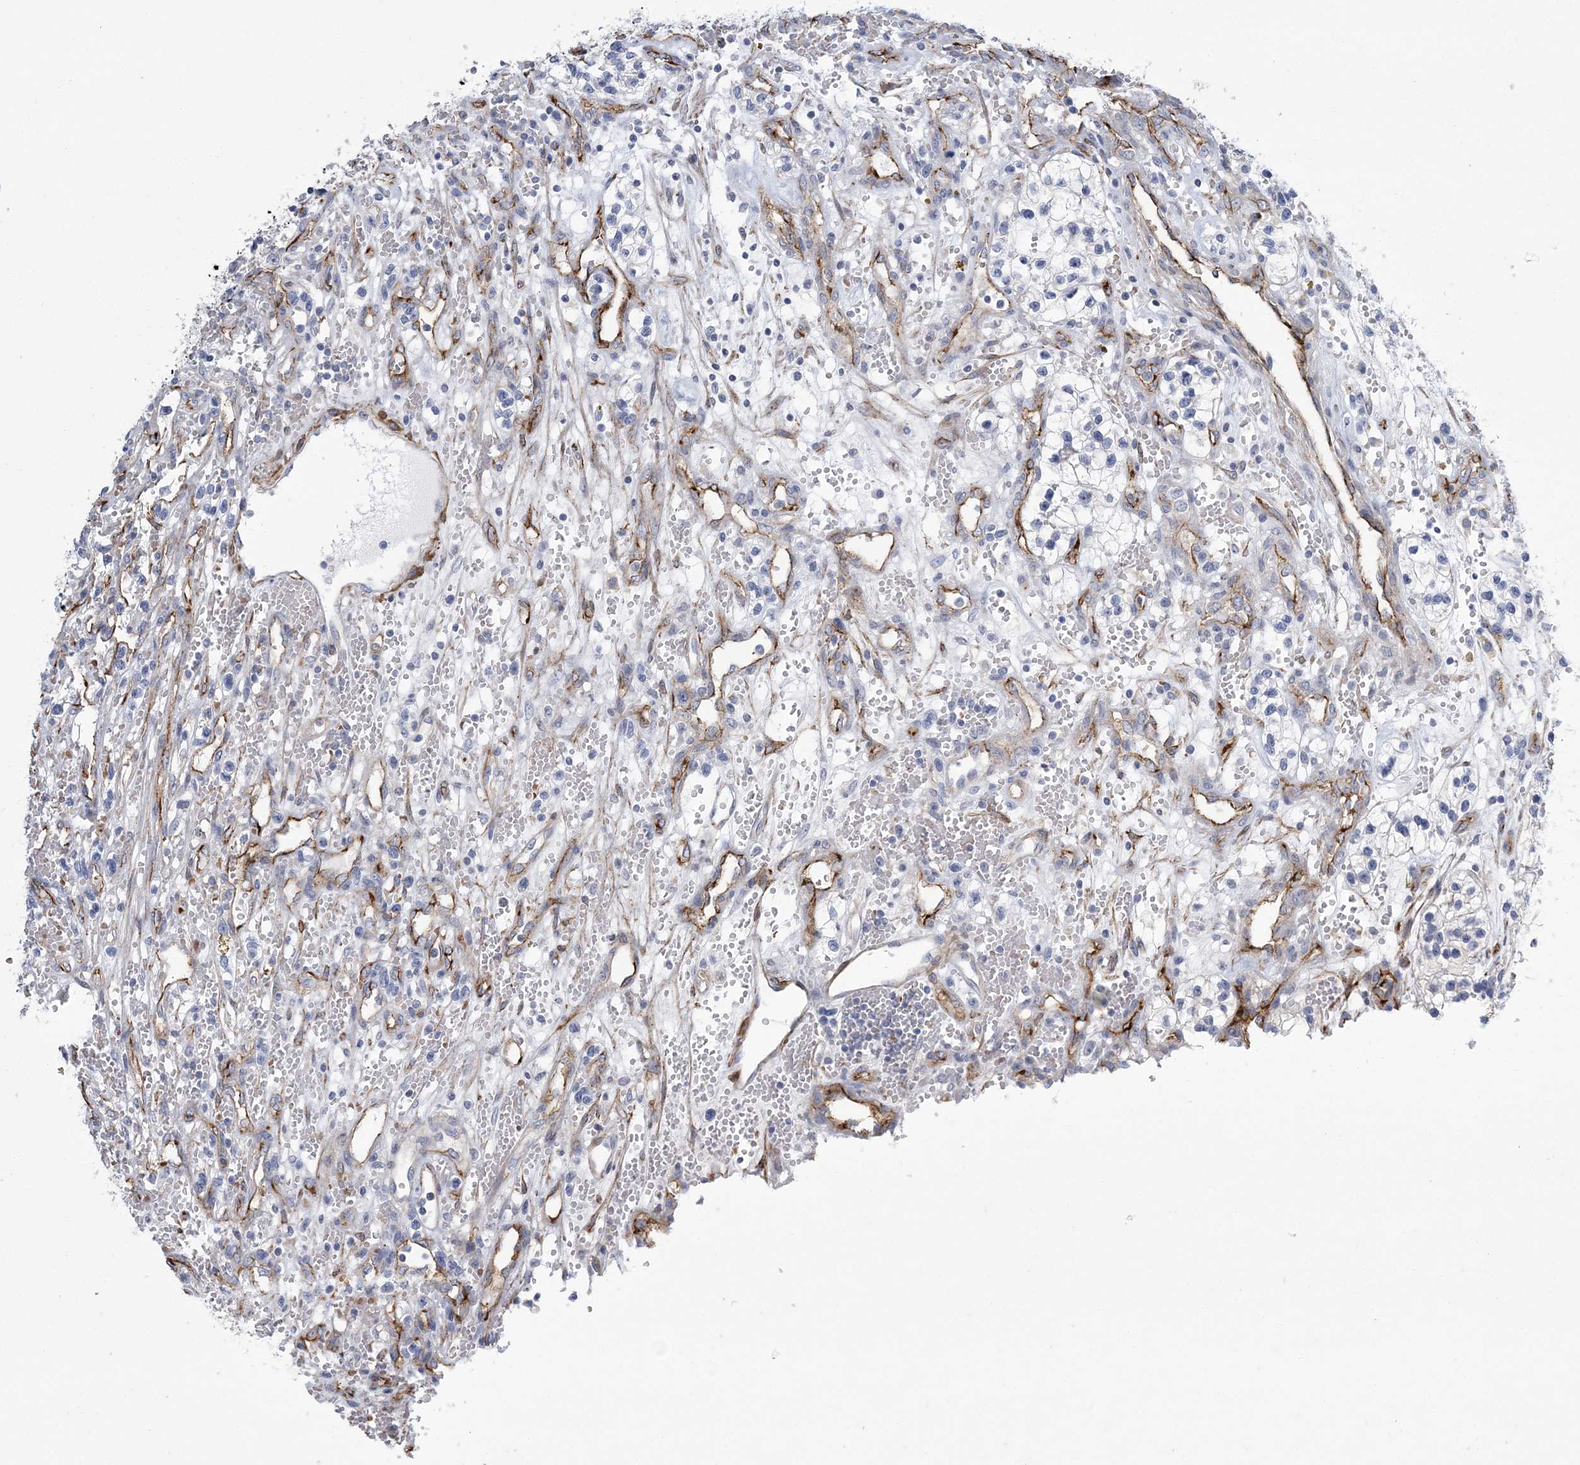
{"staining": {"intensity": "negative", "quantity": "none", "location": "none"}, "tissue": "renal cancer", "cell_type": "Tumor cells", "image_type": "cancer", "snomed": [{"axis": "morphology", "description": "Adenocarcinoma, NOS"}, {"axis": "topography", "description": "Kidney"}], "caption": "IHC micrograph of neoplastic tissue: human adenocarcinoma (renal) stained with DAB exhibits no significant protein expression in tumor cells.", "gene": "CALN1", "patient": {"sex": "female", "age": 57}}